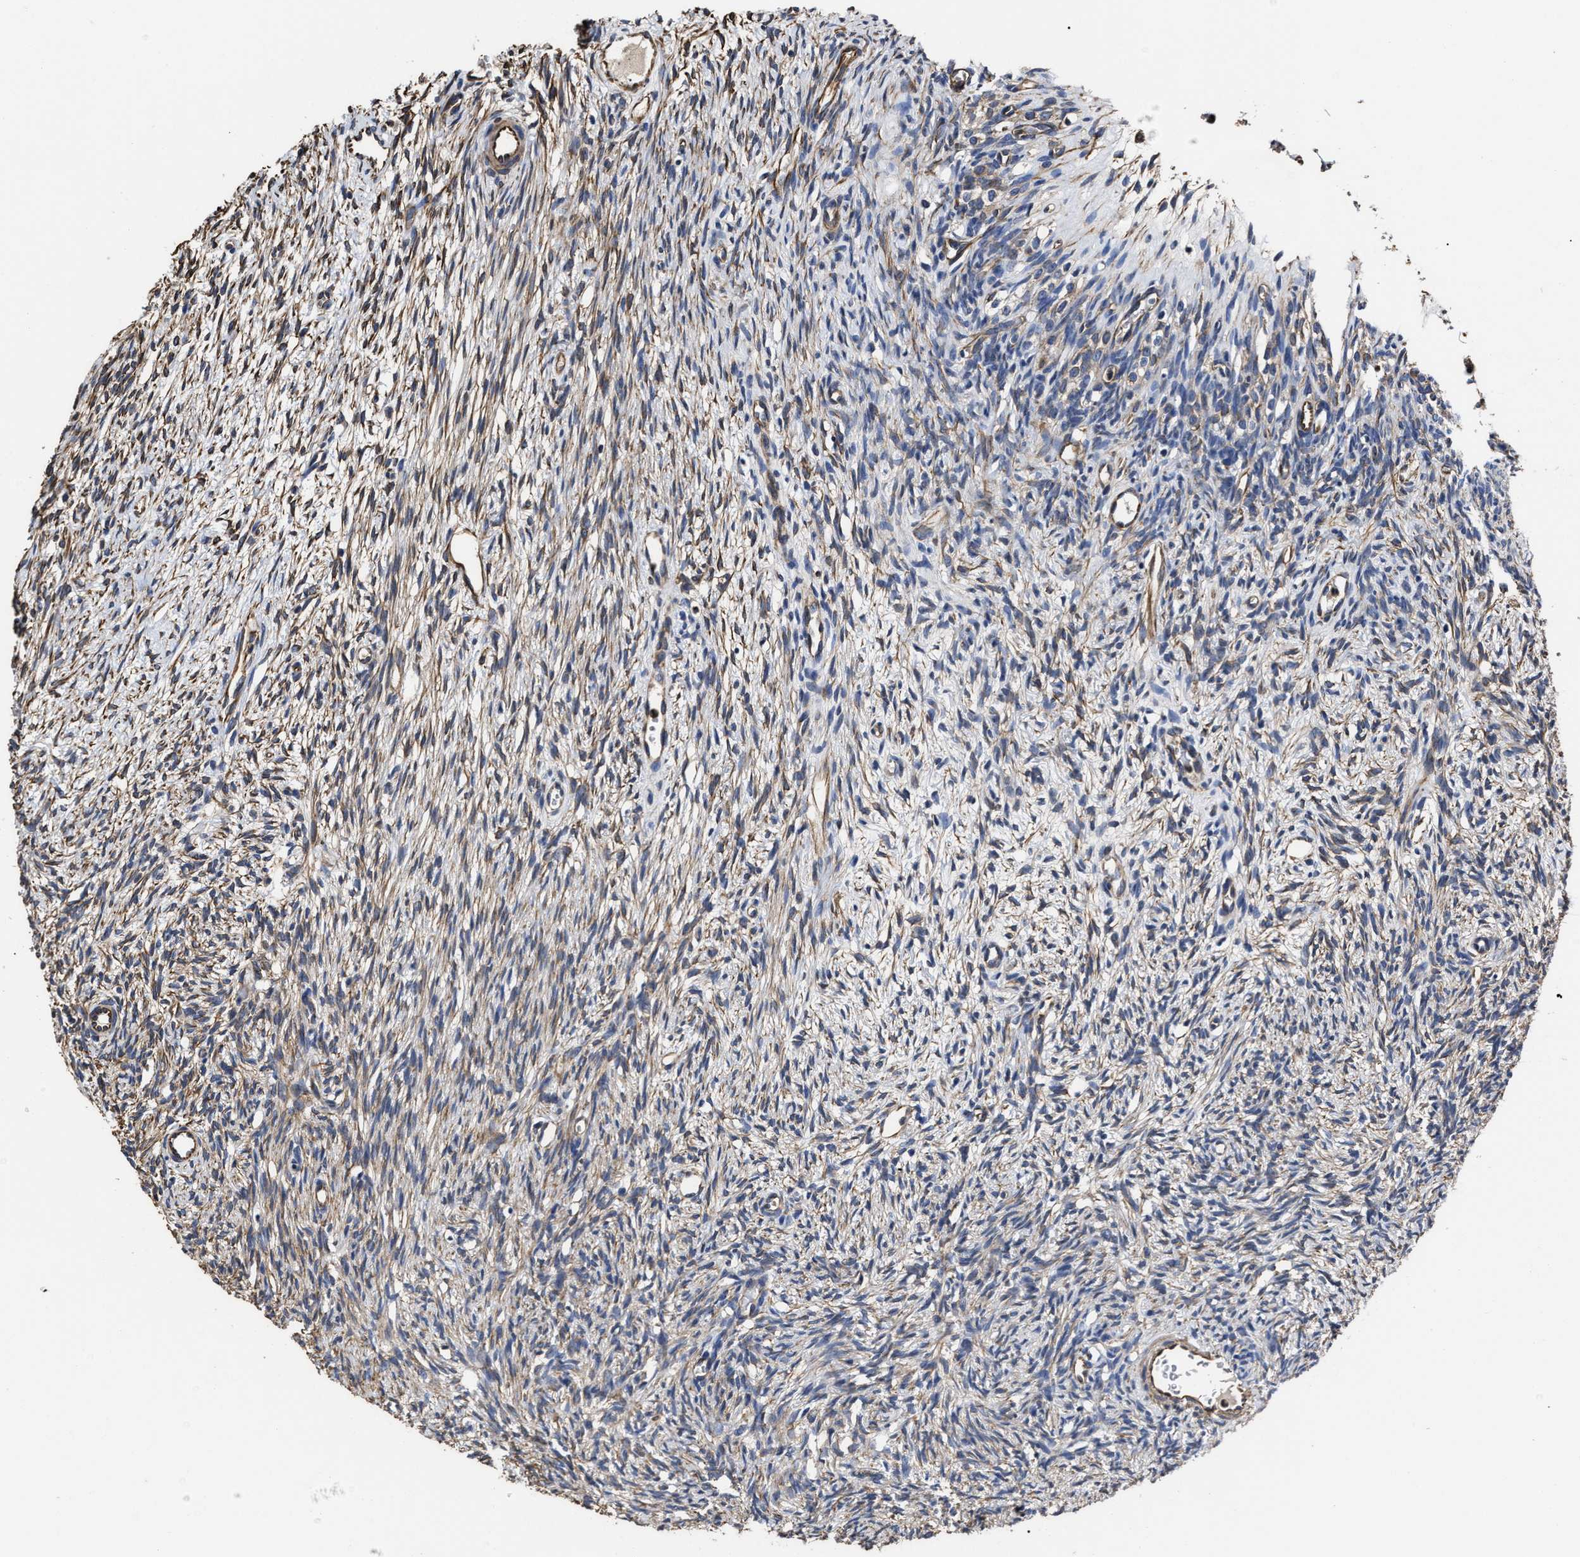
{"staining": {"intensity": "weak", "quantity": "25%-75%", "location": "cytoplasmic/membranous"}, "tissue": "ovary", "cell_type": "Ovarian stroma cells", "image_type": "normal", "snomed": [{"axis": "morphology", "description": "Normal tissue, NOS"}, {"axis": "topography", "description": "Ovary"}], "caption": "Immunohistochemical staining of normal human ovary demonstrates low levels of weak cytoplasmic/membranous positivity in approximately 25%-75% of ovarian stroma cells. The staining was performed using DAB, with brown indicating positive protein expression. Nuclei are stained blue with hematoxylin.", "gene": "TSPAN33", "patient": {"sex": "female", "age": 33}}